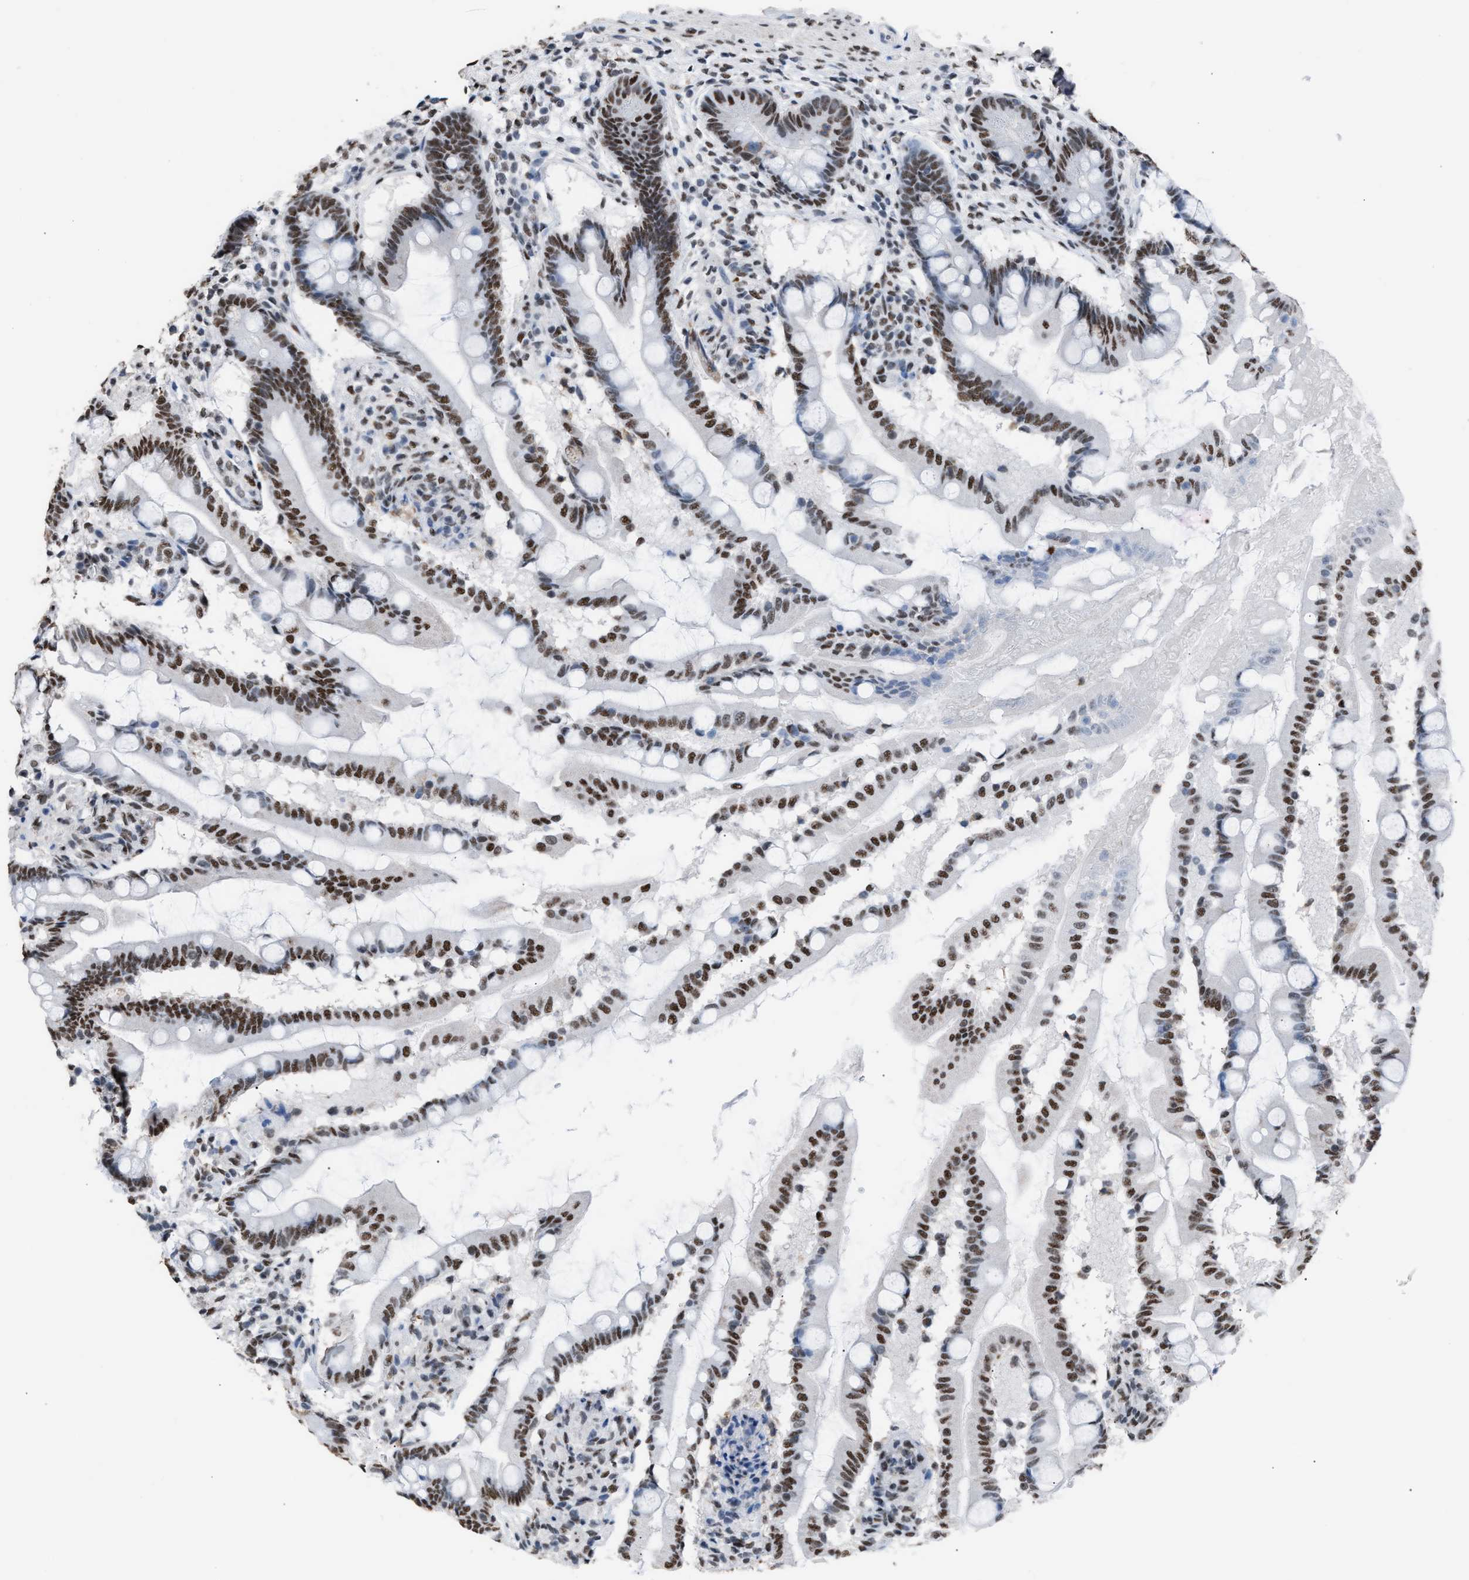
{"staining": {"intensity": "moderate", "quantity": ">75%", "location": "nuclear"}, "tissue": "small intestine", "cell_type": "Glandular cells", "image_type": "normal", "snomed": [{"axis": "morphology", "description": "Normal tissue, NOS"}, {"axis": "topography", "description": "Small intestine"}], "caption": "Immunohistochemistry of normal human small intestine reveals medium levels of moderate nuclear positivity in approximately >75% of glandular cells. Using DAB (3,3'-diaminobenzidine) (brown) and hematoxylin (blue) stains, captured at high magnification using brightfield microscopy.", "gene": "CCAR2", "patient": {"sex": "female", "age": 56}}